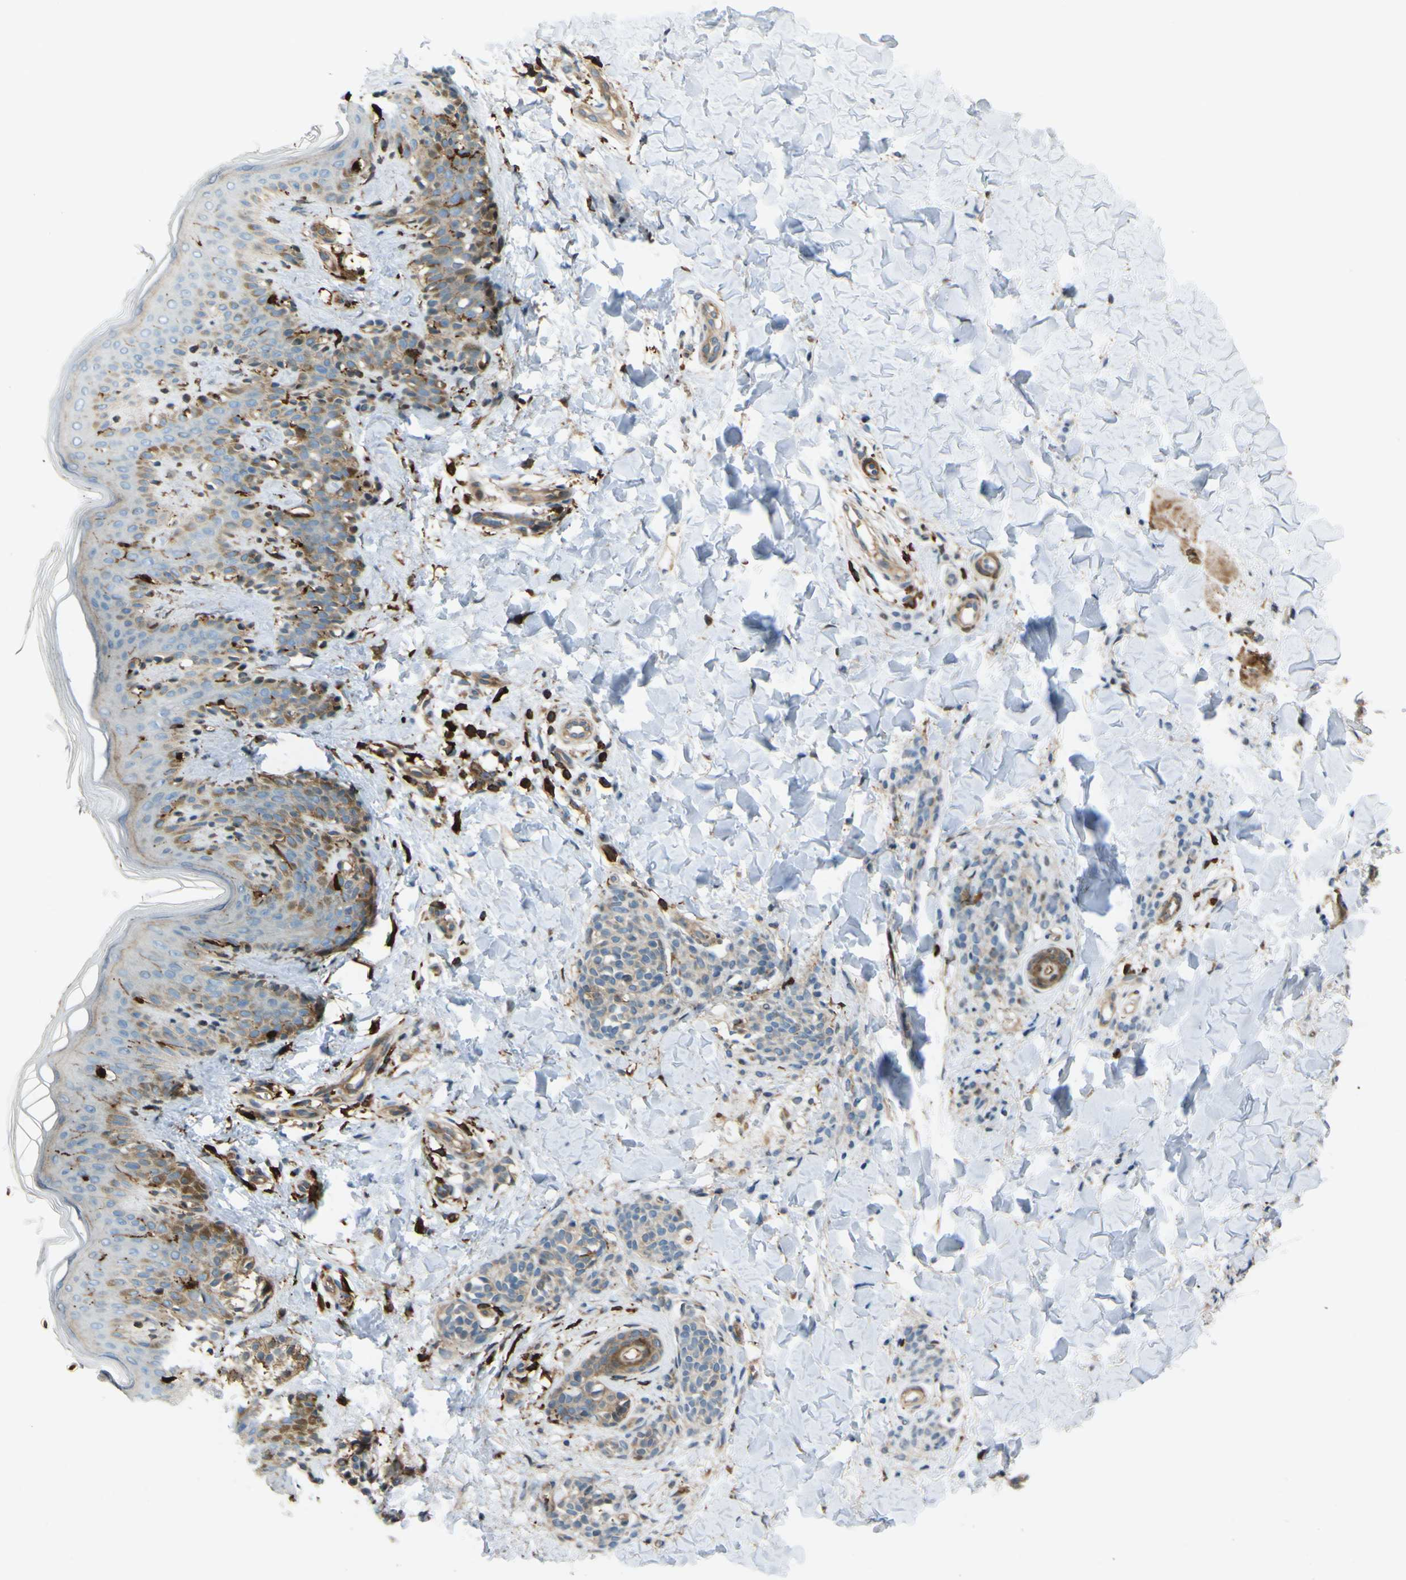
{"staining": {"intensity": "strong", "quantity": ">75%", "location": "cytoplasmic/membranous"}, "tissue": "skin", "cell_type": "Fibroblasts", "image_type": "normal", "snomed": [{"axis": "morphology", "description": "Normal tissue, NOS"}, {"axis": "topography", "description": "Skin"}], "caption": "Skin stained for a protein (brown) shows strong cytoplasmic/membranous positive expression in about >75% of fibroblasts.", "gene": "PCDHB5", "patient": {"sex": "male", "age": 16}}